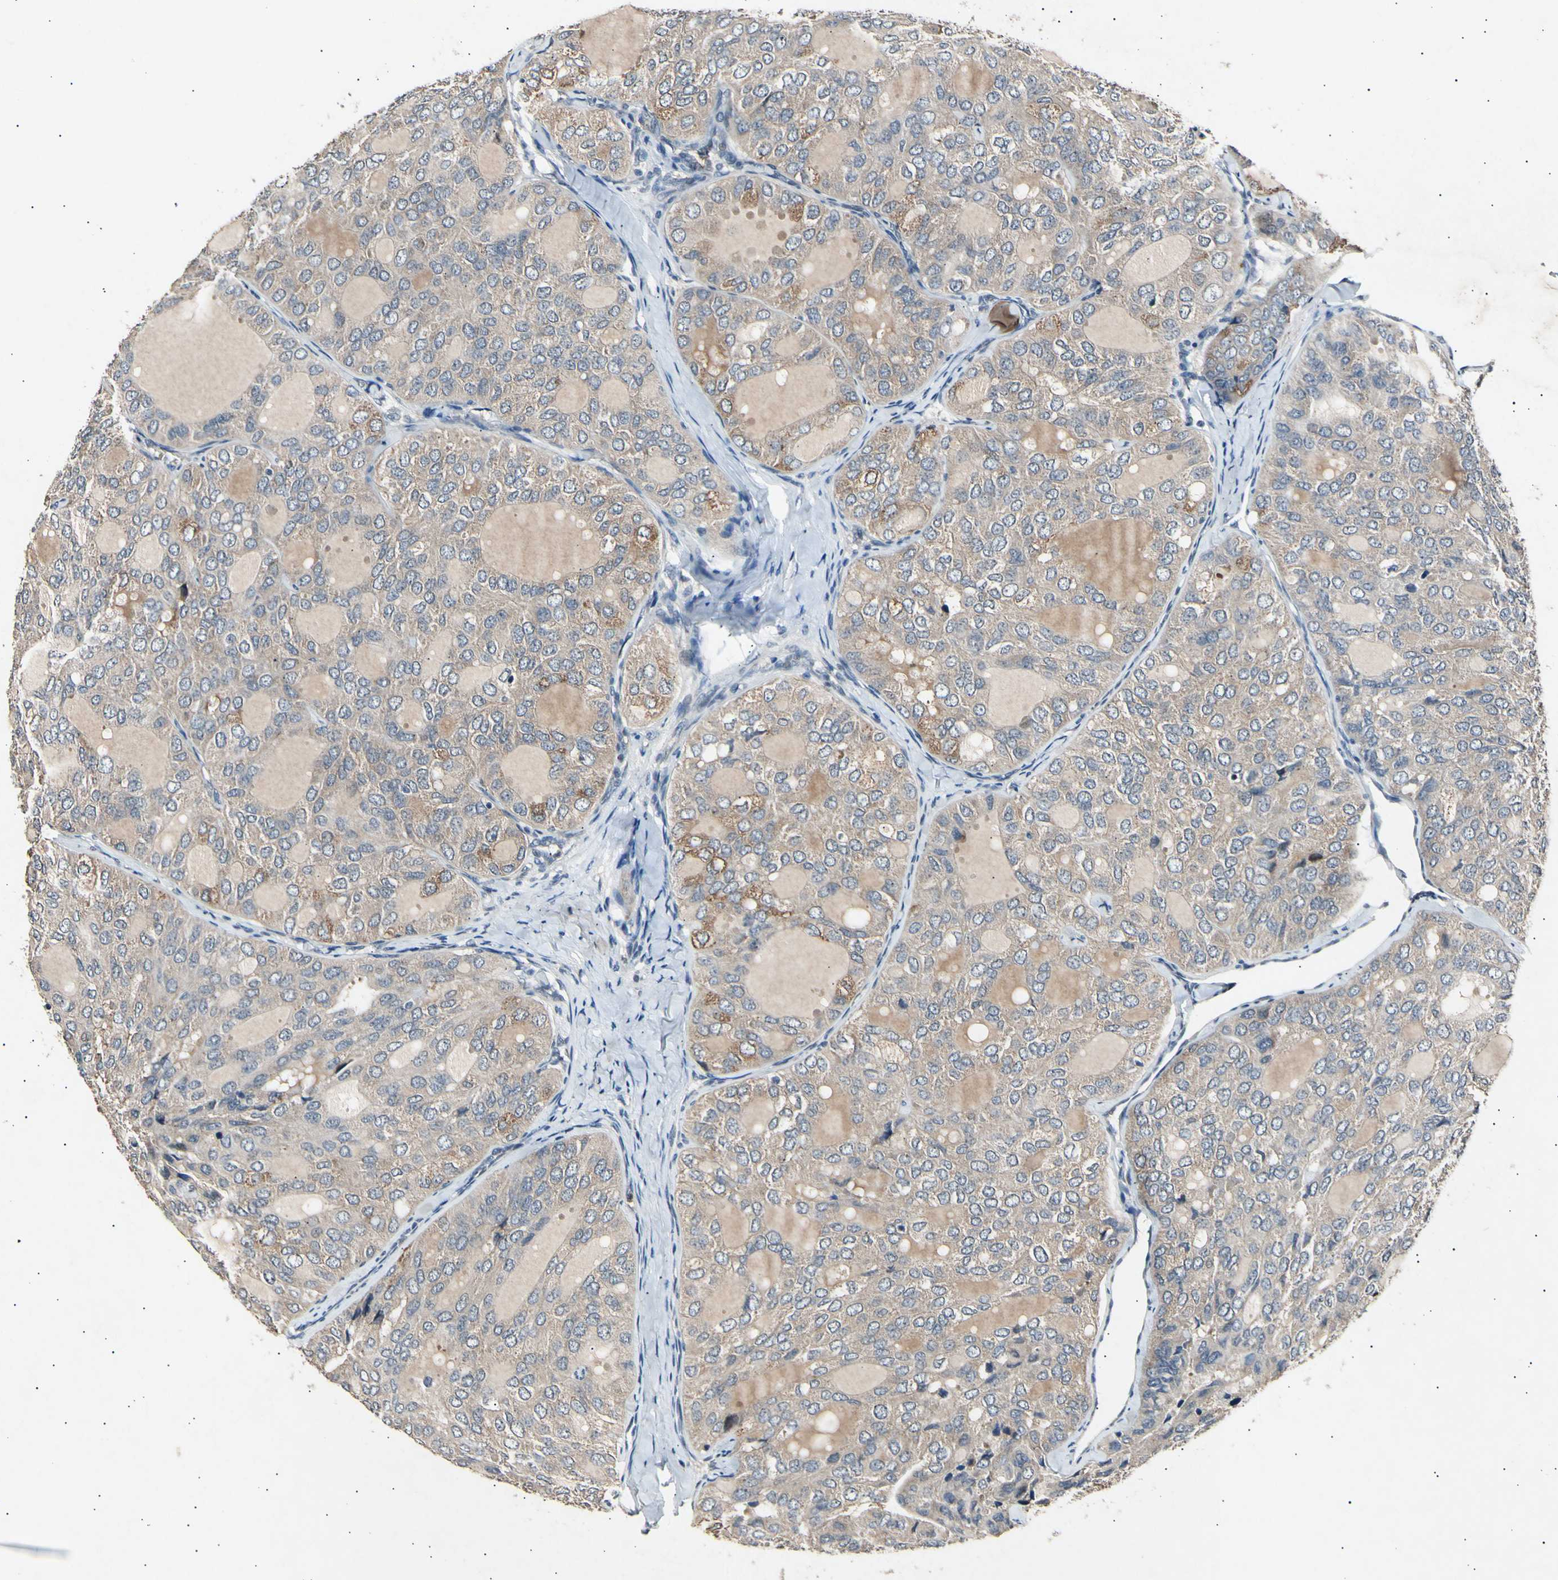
{"staining": {"intensity": "weak", "quantity": ">75%", "location": "cytoplasmic/membranous"}, "tissue": "thyroid cancer", "cell_type": "Tumor cells", "image_type": "cancer", "snomed": [{"axis": "morphology", "description": "Follicular adenoma carcinoma, NOS"}, {"axis": "topography", "description": "Thyroid gland"}], "caption": "Brown immunohistochemical staining in follicular adenoma carcinoma (thyroid) displays weak cytoplasmic/membranous staining in approximately >75% of tumor cells.", "gene": "ADCY3", "patient": {"sex": "male", "age": 75}}